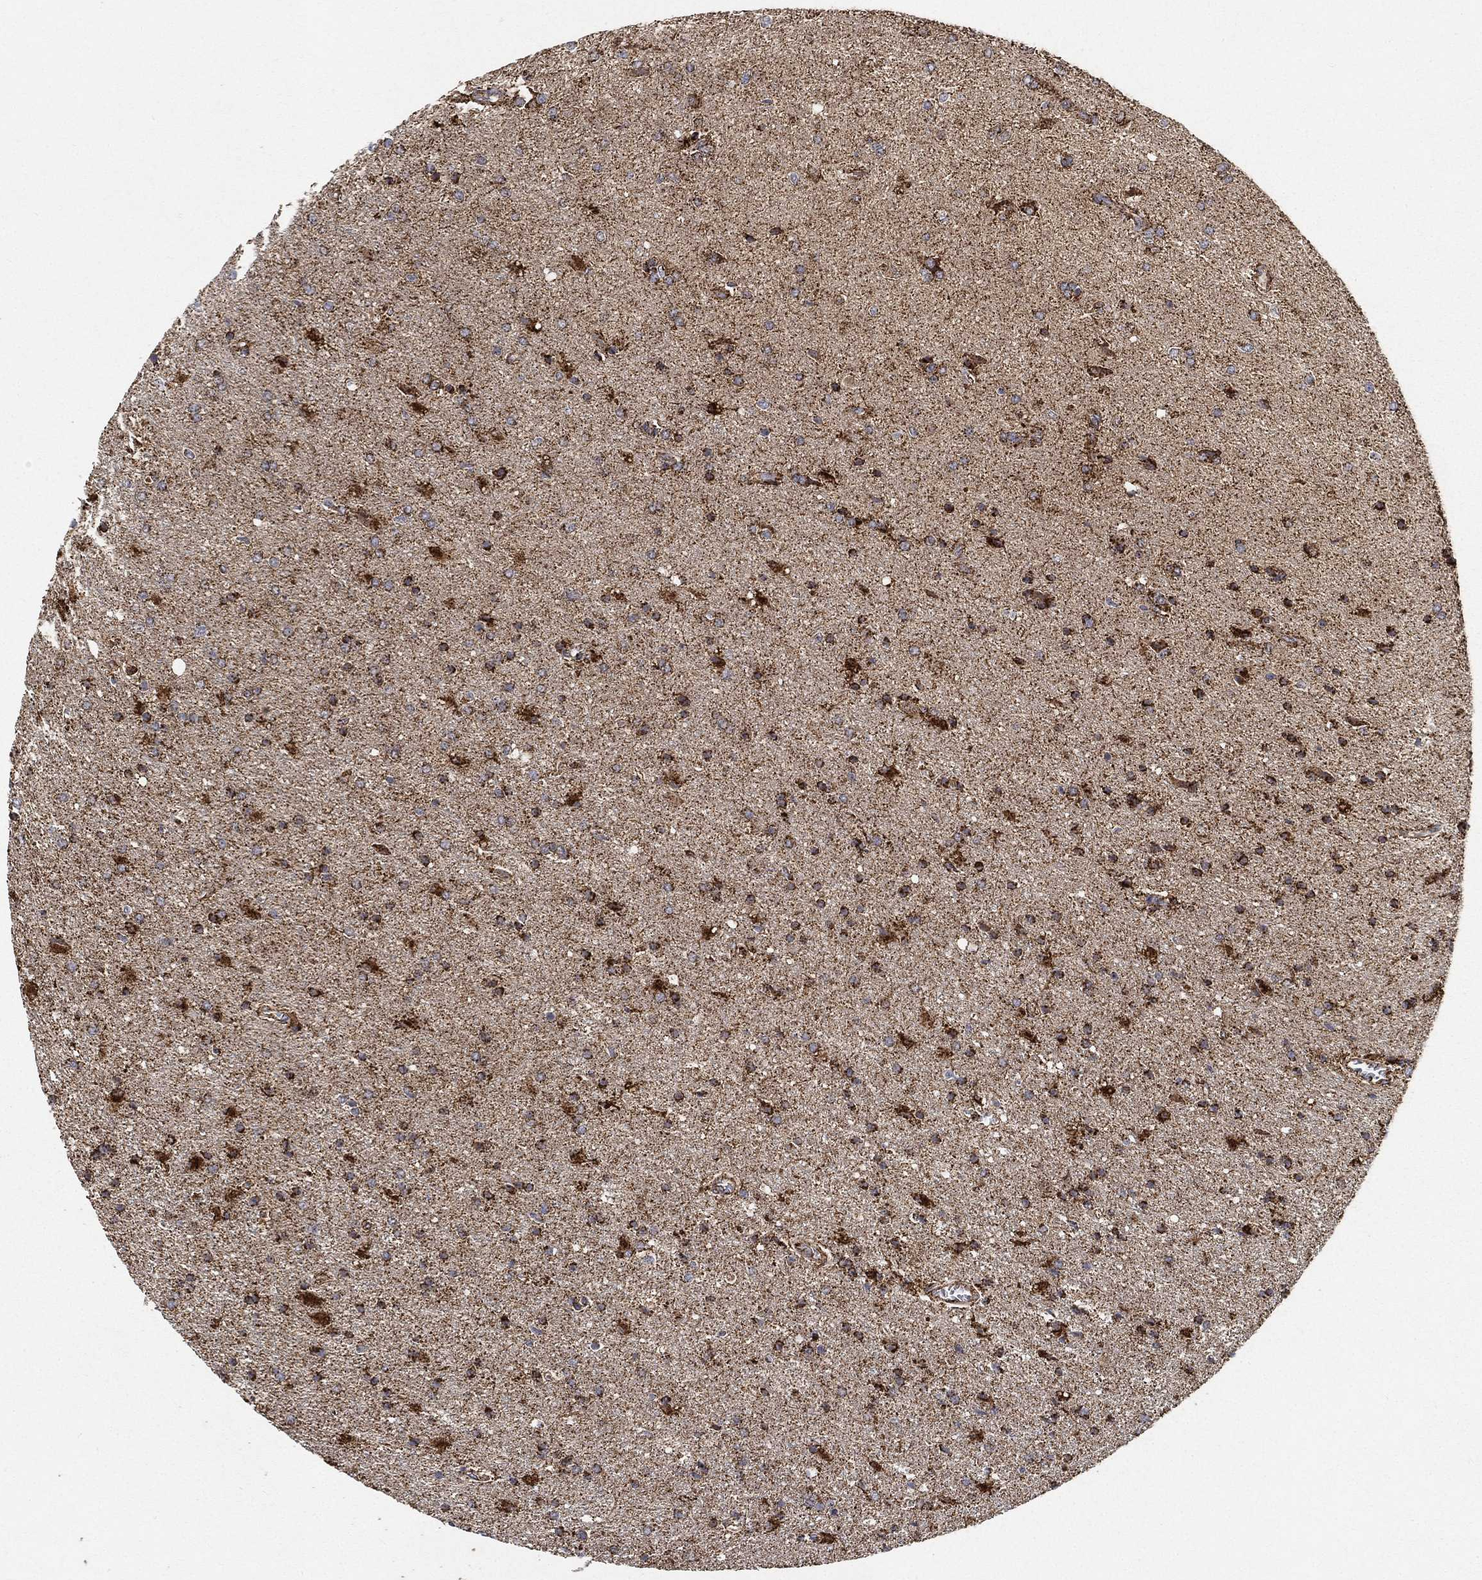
{"staining": {"intensity": "strong", "quantity": "25%-75%", "location": "cytoplasmic/membranous"}, "tissue": "glioma", "cell_type": "Tumor cells", "image_type": "cancer", "snomed": [{"axis": "morphology", "description": "Glioma, malignant, High grade"}, {"axis": "topography", "description": "Cerebral cortex"}], "caption": "This image reveals immunohistochemistry (IHC) staining of malignant high-grade glioma, with high strong cytoplasmic/membranous expression in approximately 25%-75% of tumor cells.", "gene": "SLC38A7", "patient": {"sex": "male", "age": 70}}